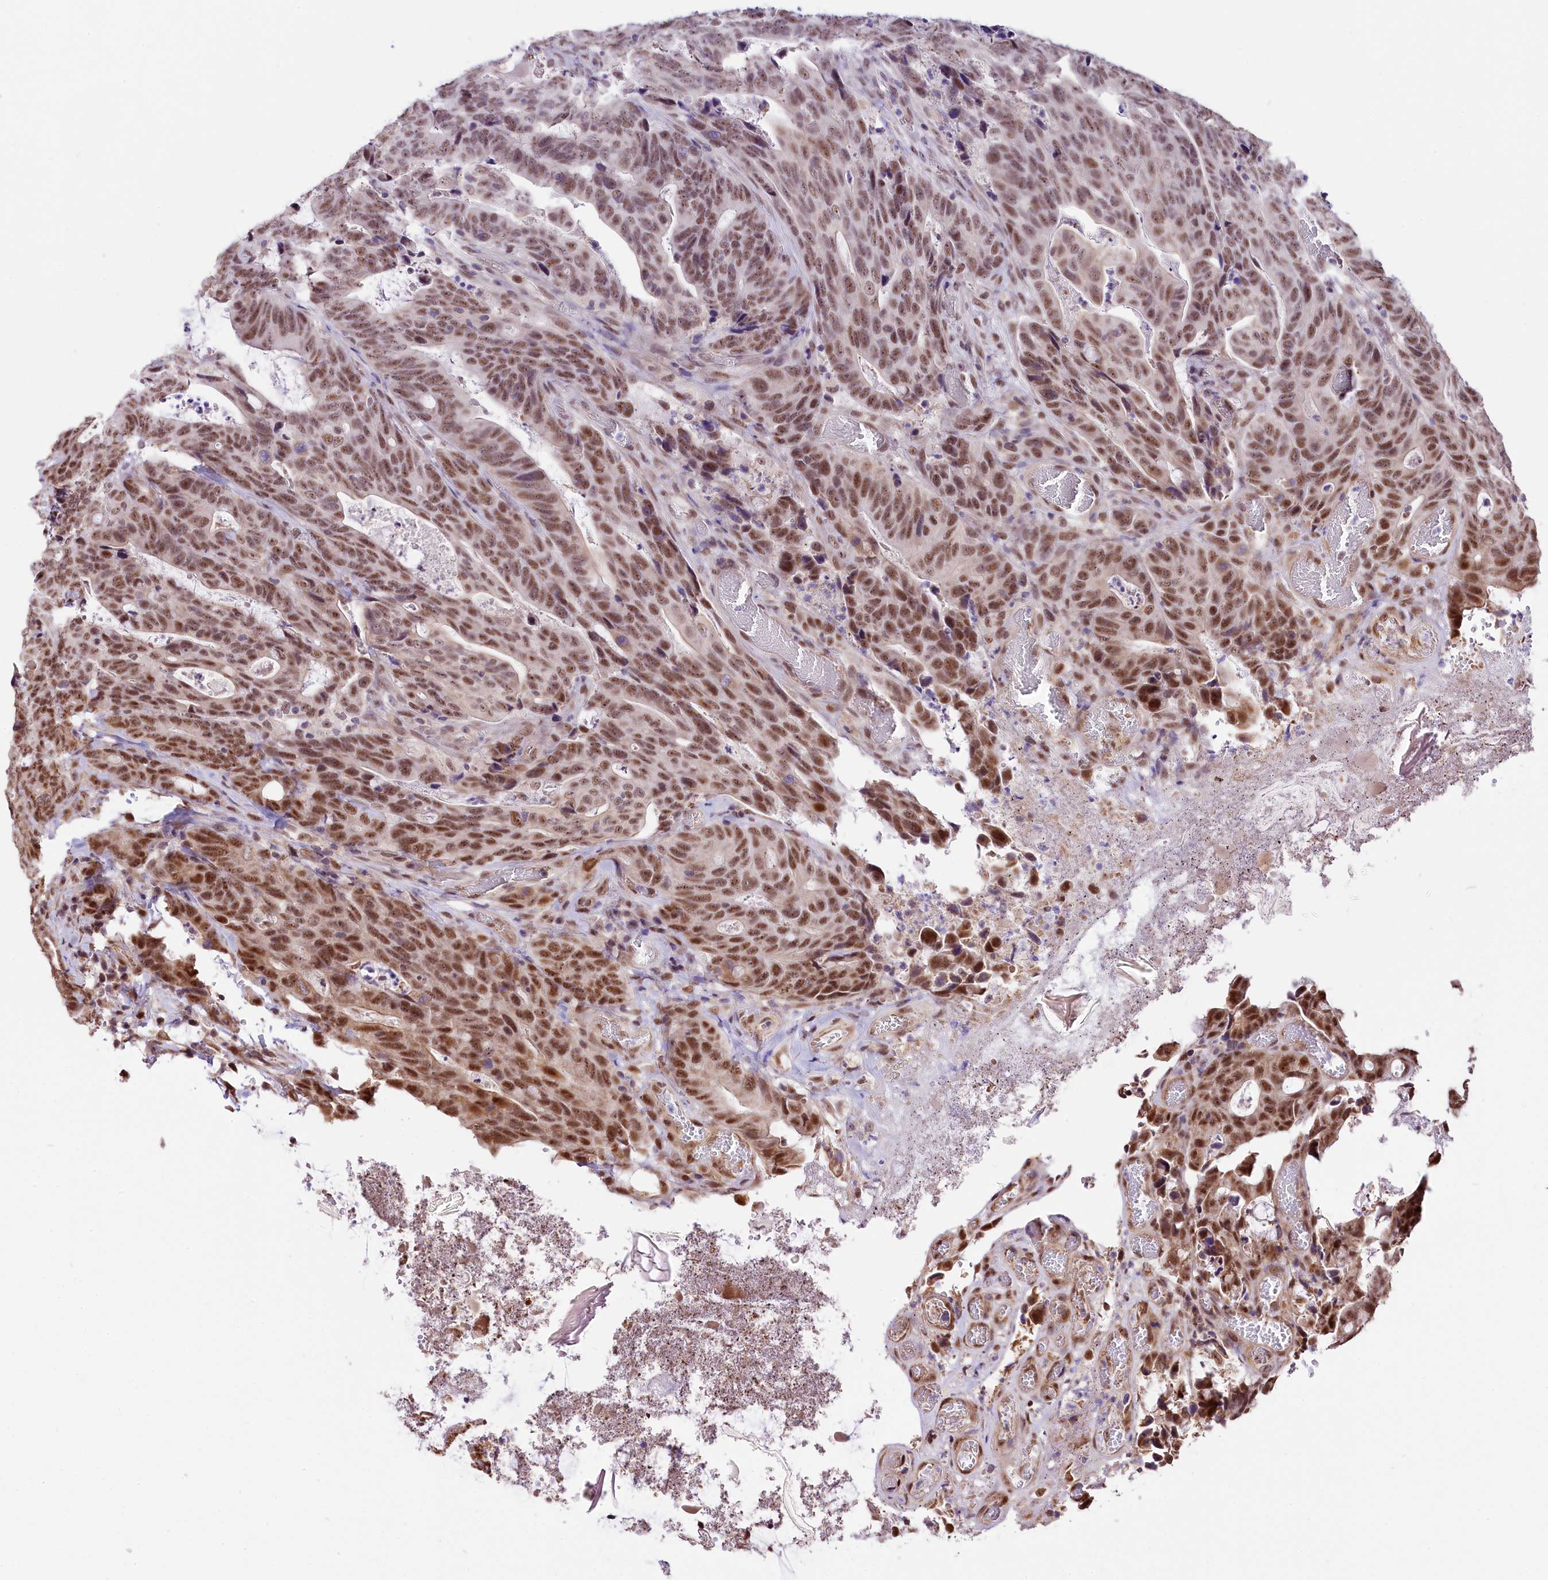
{"staining": {"intensity": "moderate", "quantity": ">75%", "location": "nuclear"}, "tissue": "colorectal cancer", "cell_type": "Tumor cells", "image_type": "cancer", "snomed": [{"axis": "morphology", "description": "Adenocarcinoma, NOS"}, {"axis": "topography", "description": "Colon"}], "caption": "A brown stain shows moderate nuclear positivity of a protein in colorectal cancer (adenocarcinoma) tumor cells.", "gene": "MRPL54", "patient": {"sex": "female", "age": 82}}